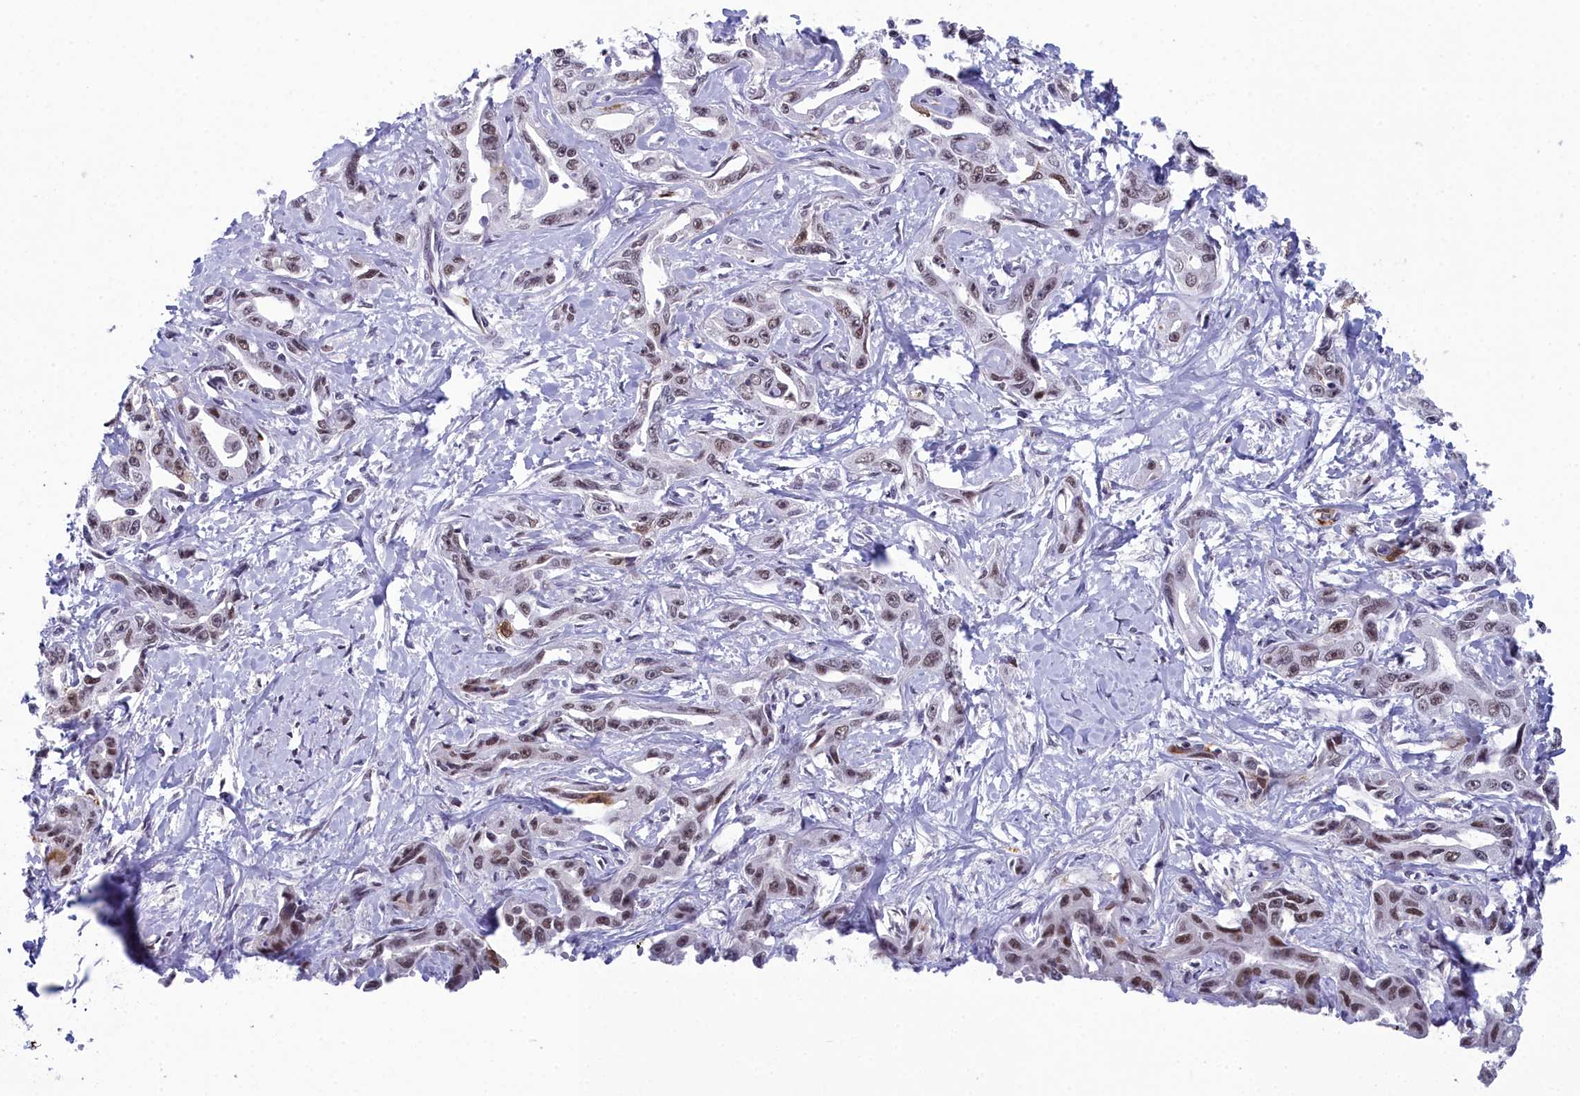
{"staining": {"intensity": "moderate", "quantity": ">75%", "location": "nuclear"}, "tissue": "liver cancer", "cell_type": "Tumor cells", "image_type": "cancer", "snomed": [{"axis": "morphology", "description": "Cholangiocarcinoma"}, {"axis": "topography", "description": "Liver"}], "caption": "Liver cholangiocarcinoma tissue shows moderate nuclear staining in about >75% of tumor cells Using DAB (3,3'-diaminobenzidine) (brown) and hematoxylin (blue) stains, captured at high magnification using brightfield microscopy.", "gene": "CCDC97", "patient": {"sex": "male", "age": 59}}